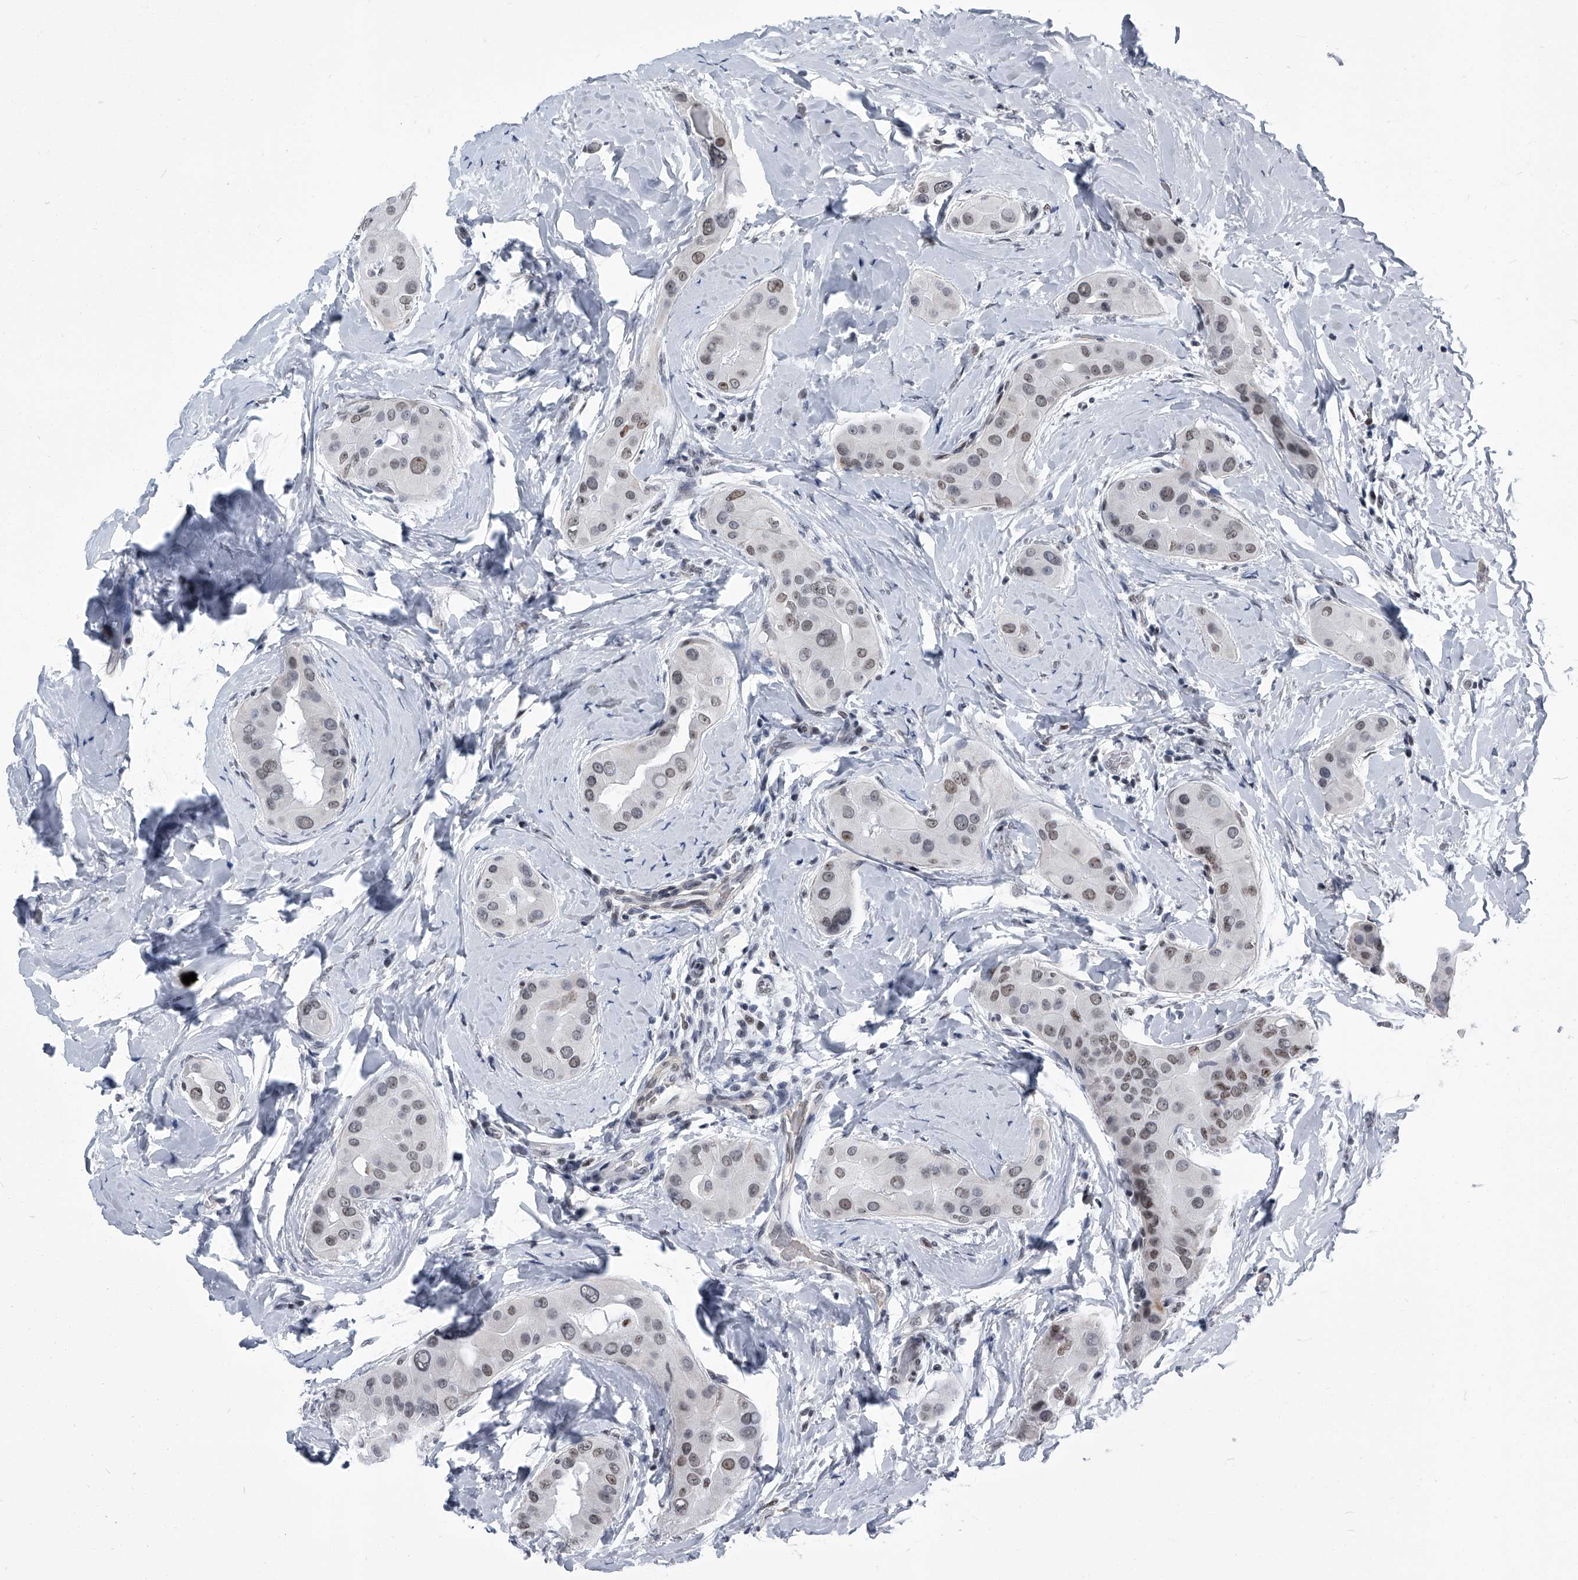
{"staining": {"intensity": "weak", "quantity": ">75%", "location": "nuclear"}, "tissue": "thyroid cancer", "cell_type": "Tumor cells", "image_type": "cancer", "snomed": [{"axis": "morphology", "description": "Papillary adenocarcinoma, NOS"}, {"axis": "topography", "description": "Thyroid gland"}], "caption": "Thyroid papillary adenocarcinoma tissue displays weak nuclear expression in about >75% of tumor cells, visualized by immunohistochemistry.", "gene": "SIM2", "patient": {"sex": "male", "age": 33}}